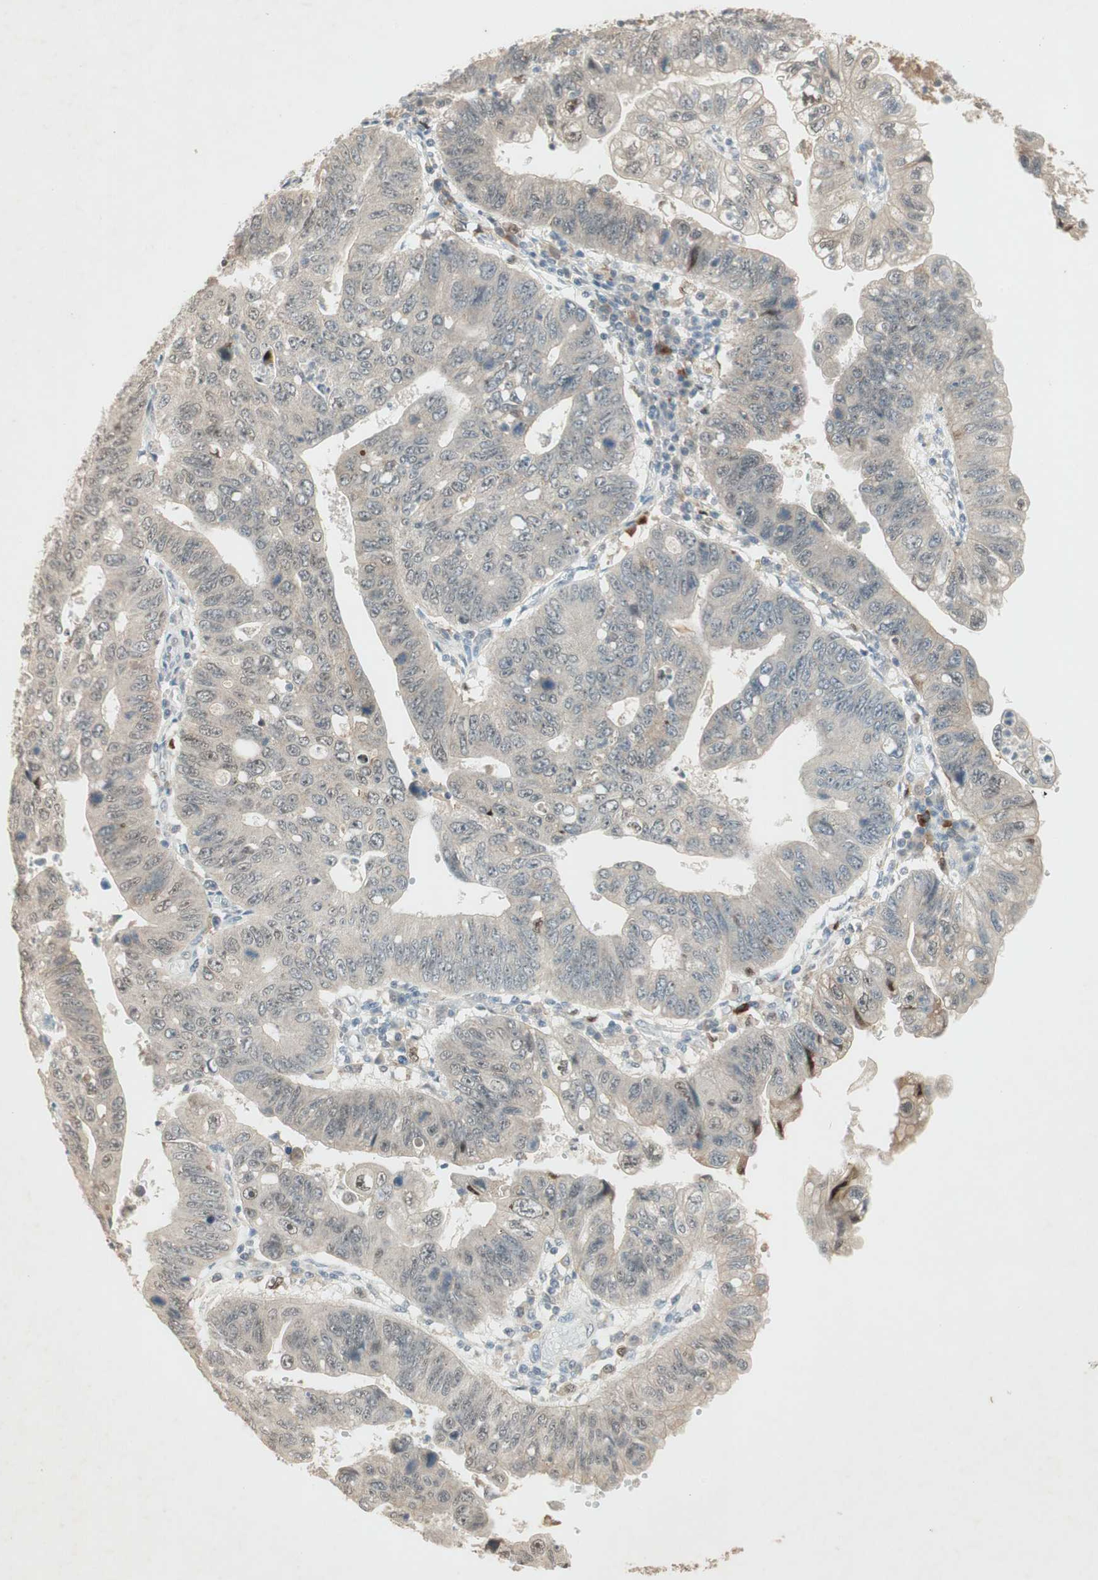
{"staining": {"intensity": "negative", "quantity": "none", "location": "none"}, "tissue": "stomach cancer", "cell_type": "Tumor cells", "image_type": "cancer", "snomed": [{"axis": "morphology", "description": "Adenocarcinoma, NOS"}, {"axis": "topography", "description": "Stomach"}], "caption": "Immunohistochemistry (IHC) of human stomach cancer demonstrates no expression in tumor cells. The staining was performed using DAB (3,3'-diaminobenzidine) to visualize the protein expression in brown, while the nuclei were stained in blue with hematoxylin (Magnification: 20x).", "gene": "RNGTT", "patient": {"sex": "male", "age": 59}}